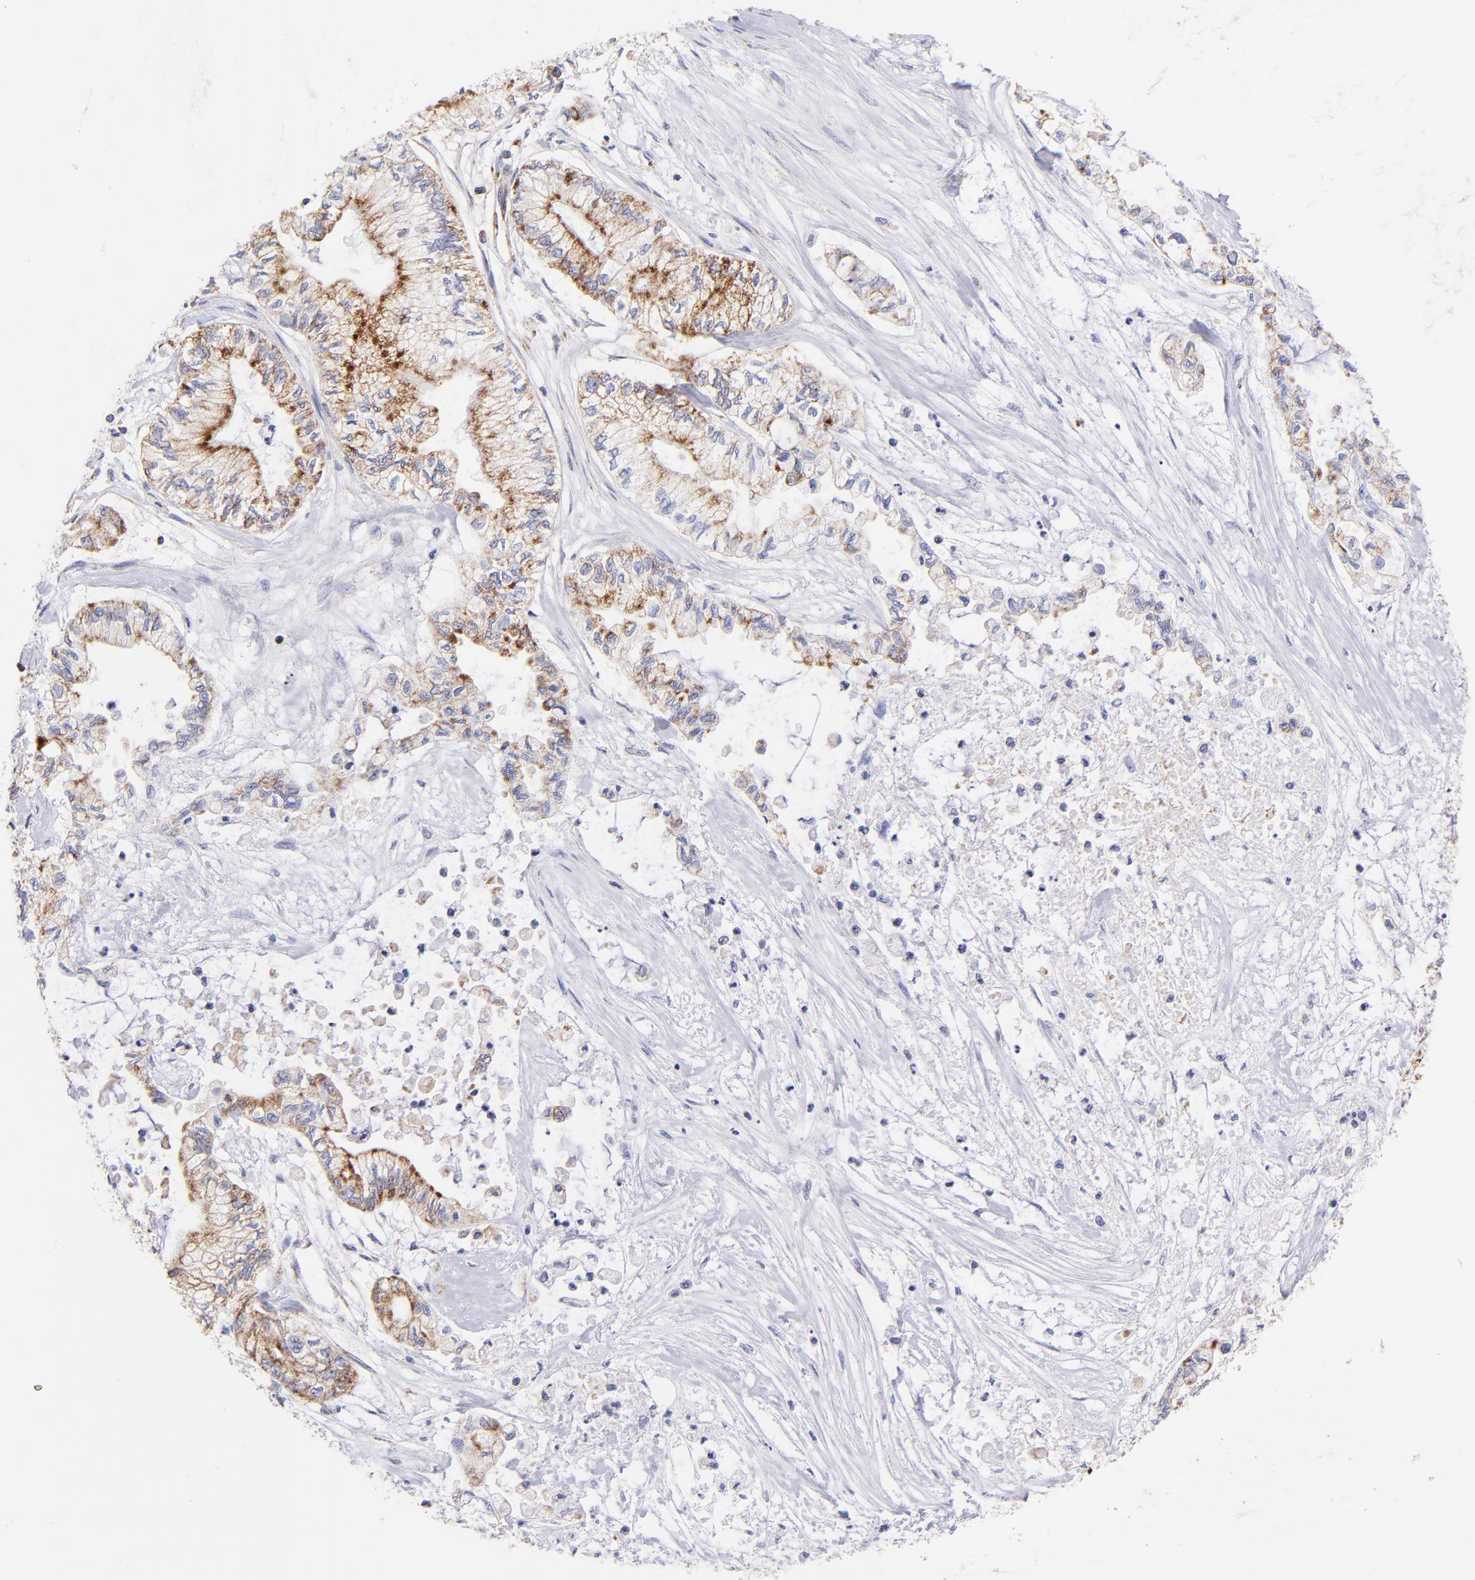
{"staining": {"intensity": "moderate", "quantity": "25%-75%", "location": "cytoplasmic/membranous"}, "tissue": "pancreatic cancer", "cell_type": "Tumor cells", "image_type": "cancer", "snomed": [{"axis": "morphology", "description": "Adenocarcinoma, NOS"}, {"axis": "topography", "description": "Pancreas"}], "caption": "Immunohistochemistry image of neoplastic tissue: adenocarcinoma (pancreatic) stained using immunohistochemistry (IHC) reveals medium levels of moderate protein expression localized specifically in the cytoplasmic/membranous of tumor cells, appearing as a cytoplasmic/membranous brown color.", "gene": "NDUFB7", "patient": {"sex": "male", "age": 79}}